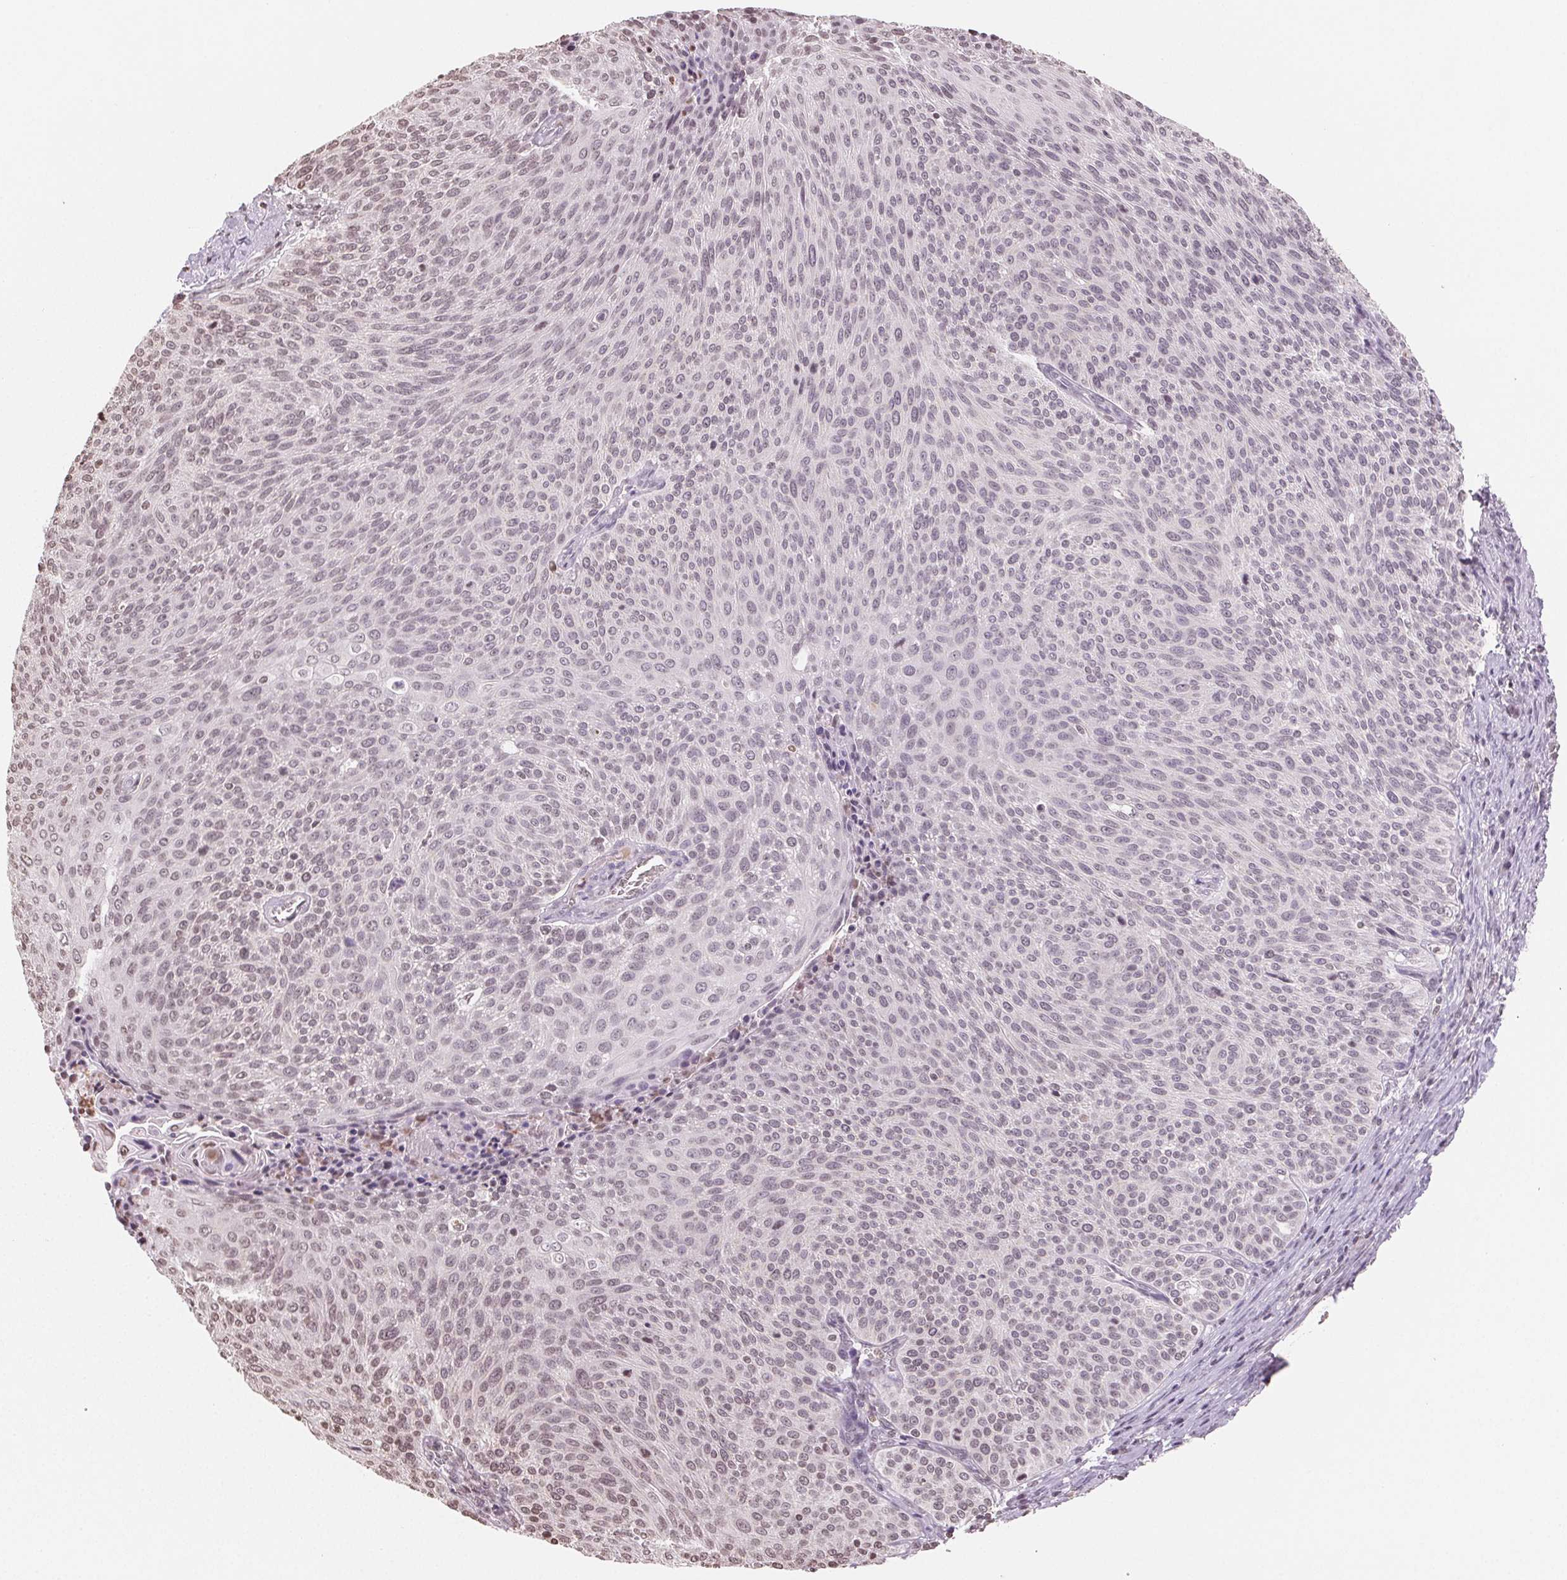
{"staining": {"intensity": "weak", "quantity": "<25%", "location": "nuclear"}, "tissue": "cervical cancer", "cell_type": "Tumor cells", "image_type": "cancer", "snomed": [{"axis": "morphology", "description": "Squamous cell carcinoma, NOS"}, {"axis": "topography", "description": "Cervix"}], "caption": "Immunohistochemical staining of cervical cancer (squamous cell carcinoma) shows no significant positivity in tumor cells. (DAB (3,3'-diaminobenzidine) immunohistochemistry (IHC) visualized using brightfield microscopy, high magnification).", "gene": "TBP", "patient": {"sex": "female", "age": 31}}